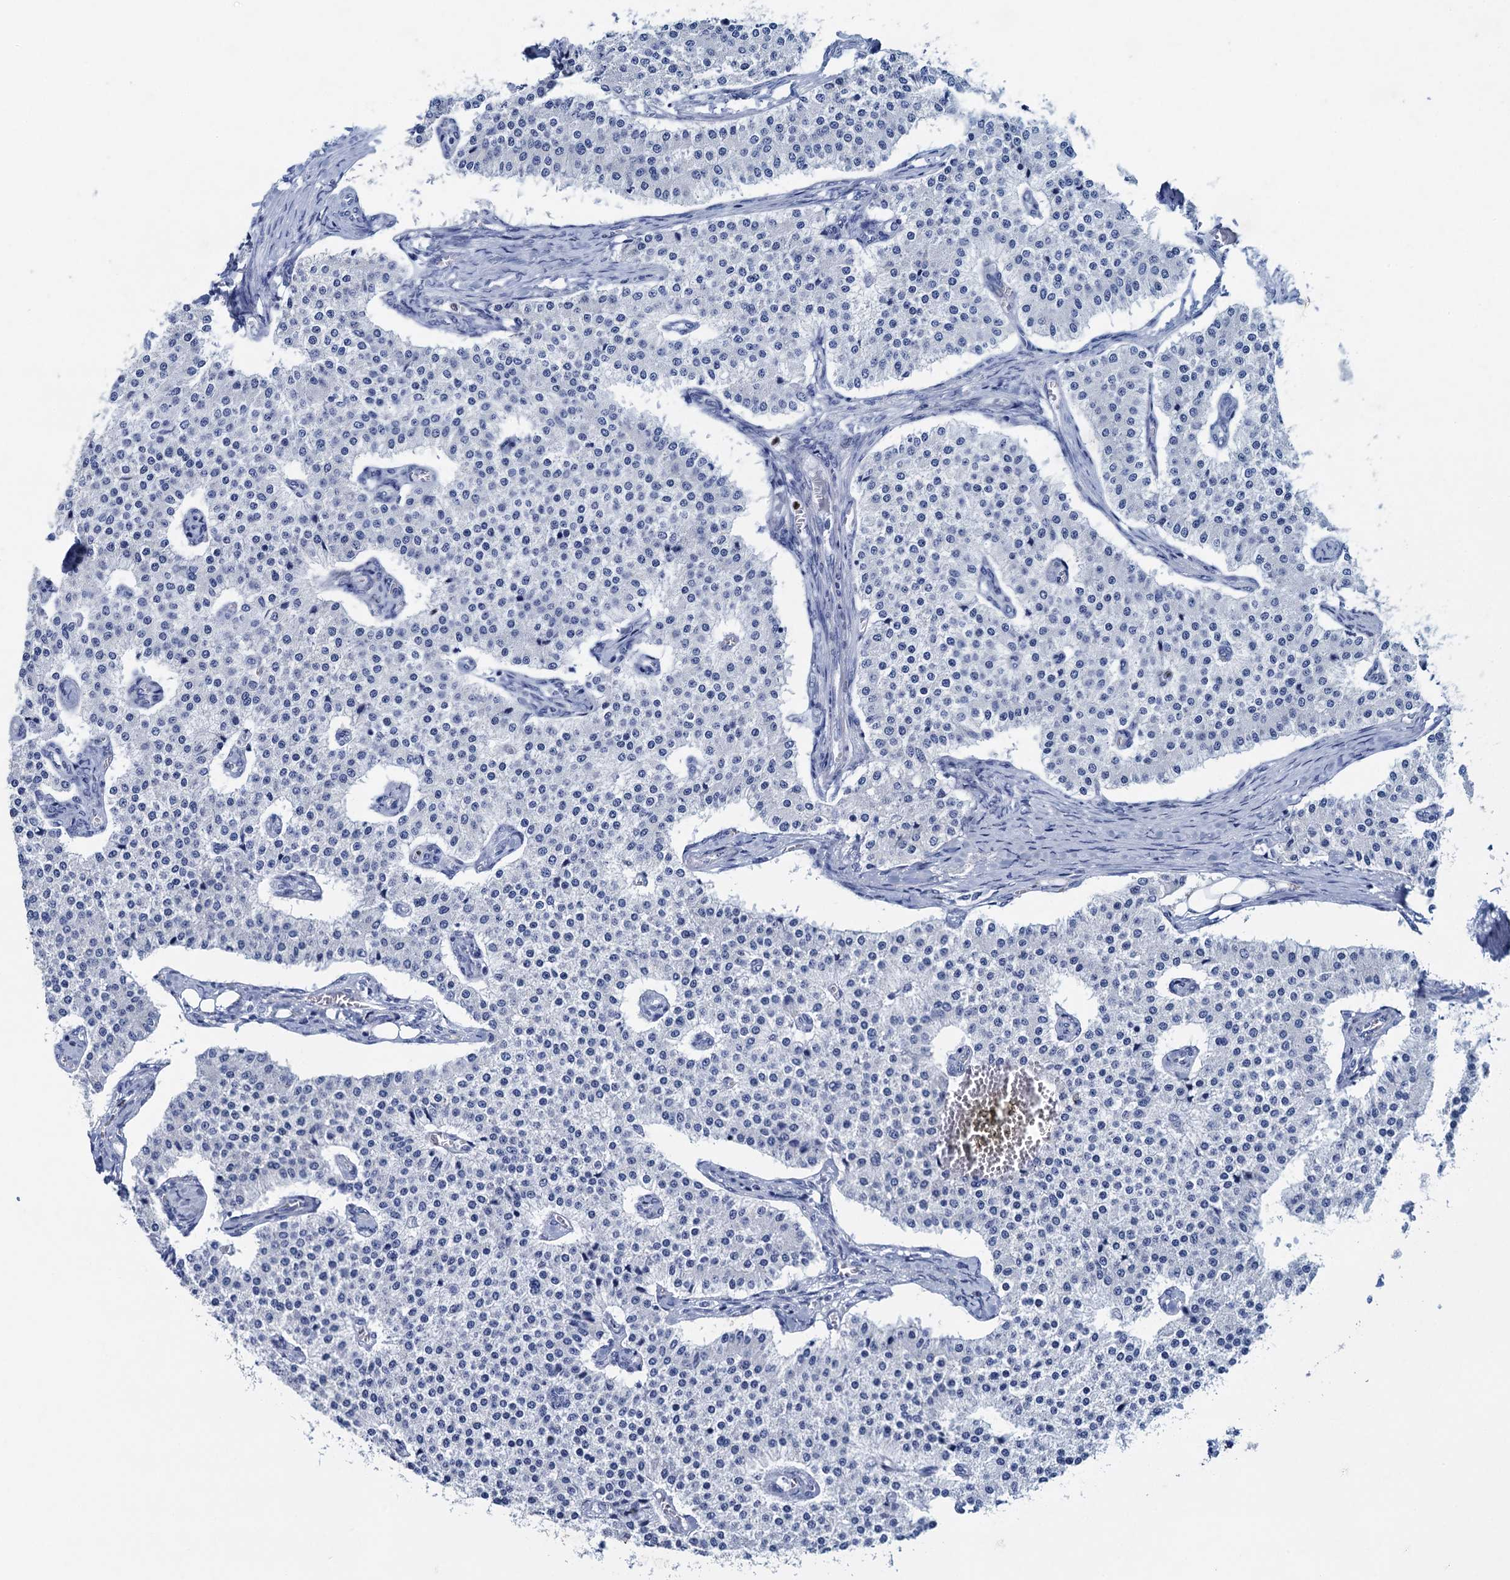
{"staining": {"intensity": "negative", "quantity": "none", "location": "none"}, "tissue": "carcinoid", "cell_type": "Tumor cells", "image_type": "cancer", "snomed": [{"axis": "morphology", "description": "Carcinoid, malignant, NOS"}, {"axis": "topography", "description": "Colon"}], "caption": "Immunohistochemistry (IHC) of malignant carcinoid displays no staining in tumor cells.", "gene": "RHCG", "patient": {"sex": "female", "age": 52}}